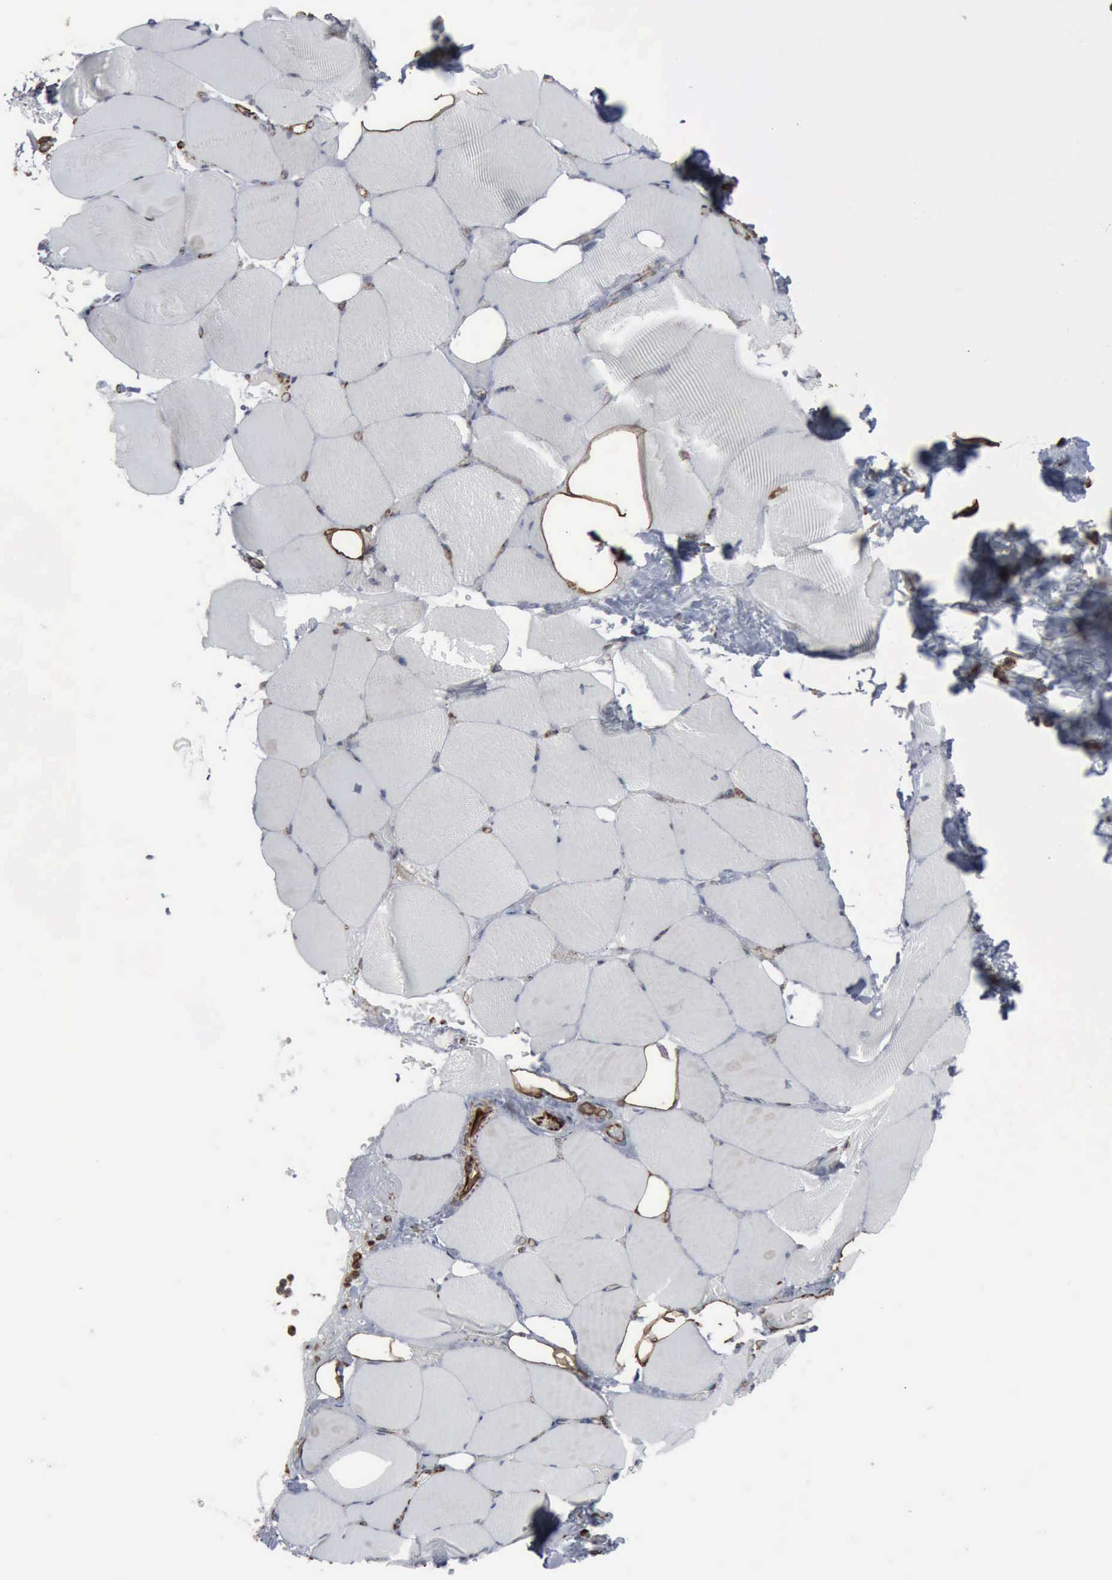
{"staining": {"intensity": "moderate", "quantity": "<25%", "location": "nuclear"}, "tissue": "skeletal muscle", "cell_type": "Myocytes", "image_type": "normal", "snomed": [{"axis": "morphology", "description": "Normal tissue, NOS"}, {"axis": "topography", "description": "Skeletal muscle"}, {"axis": "topography", "description": "Parathyroid gland"}], "caption": "Immunohistochemistry (IHC) of unremarkable skeletal muscle reveals low levels of moderate nuclear expression in about <25% of myocytes. (DAB (3,3'-diaminobenzidine) IHC with brightfield microscopy, high magnification).", "gene": "CCNE1", "patient": {"sex": "female", "age": 37}}